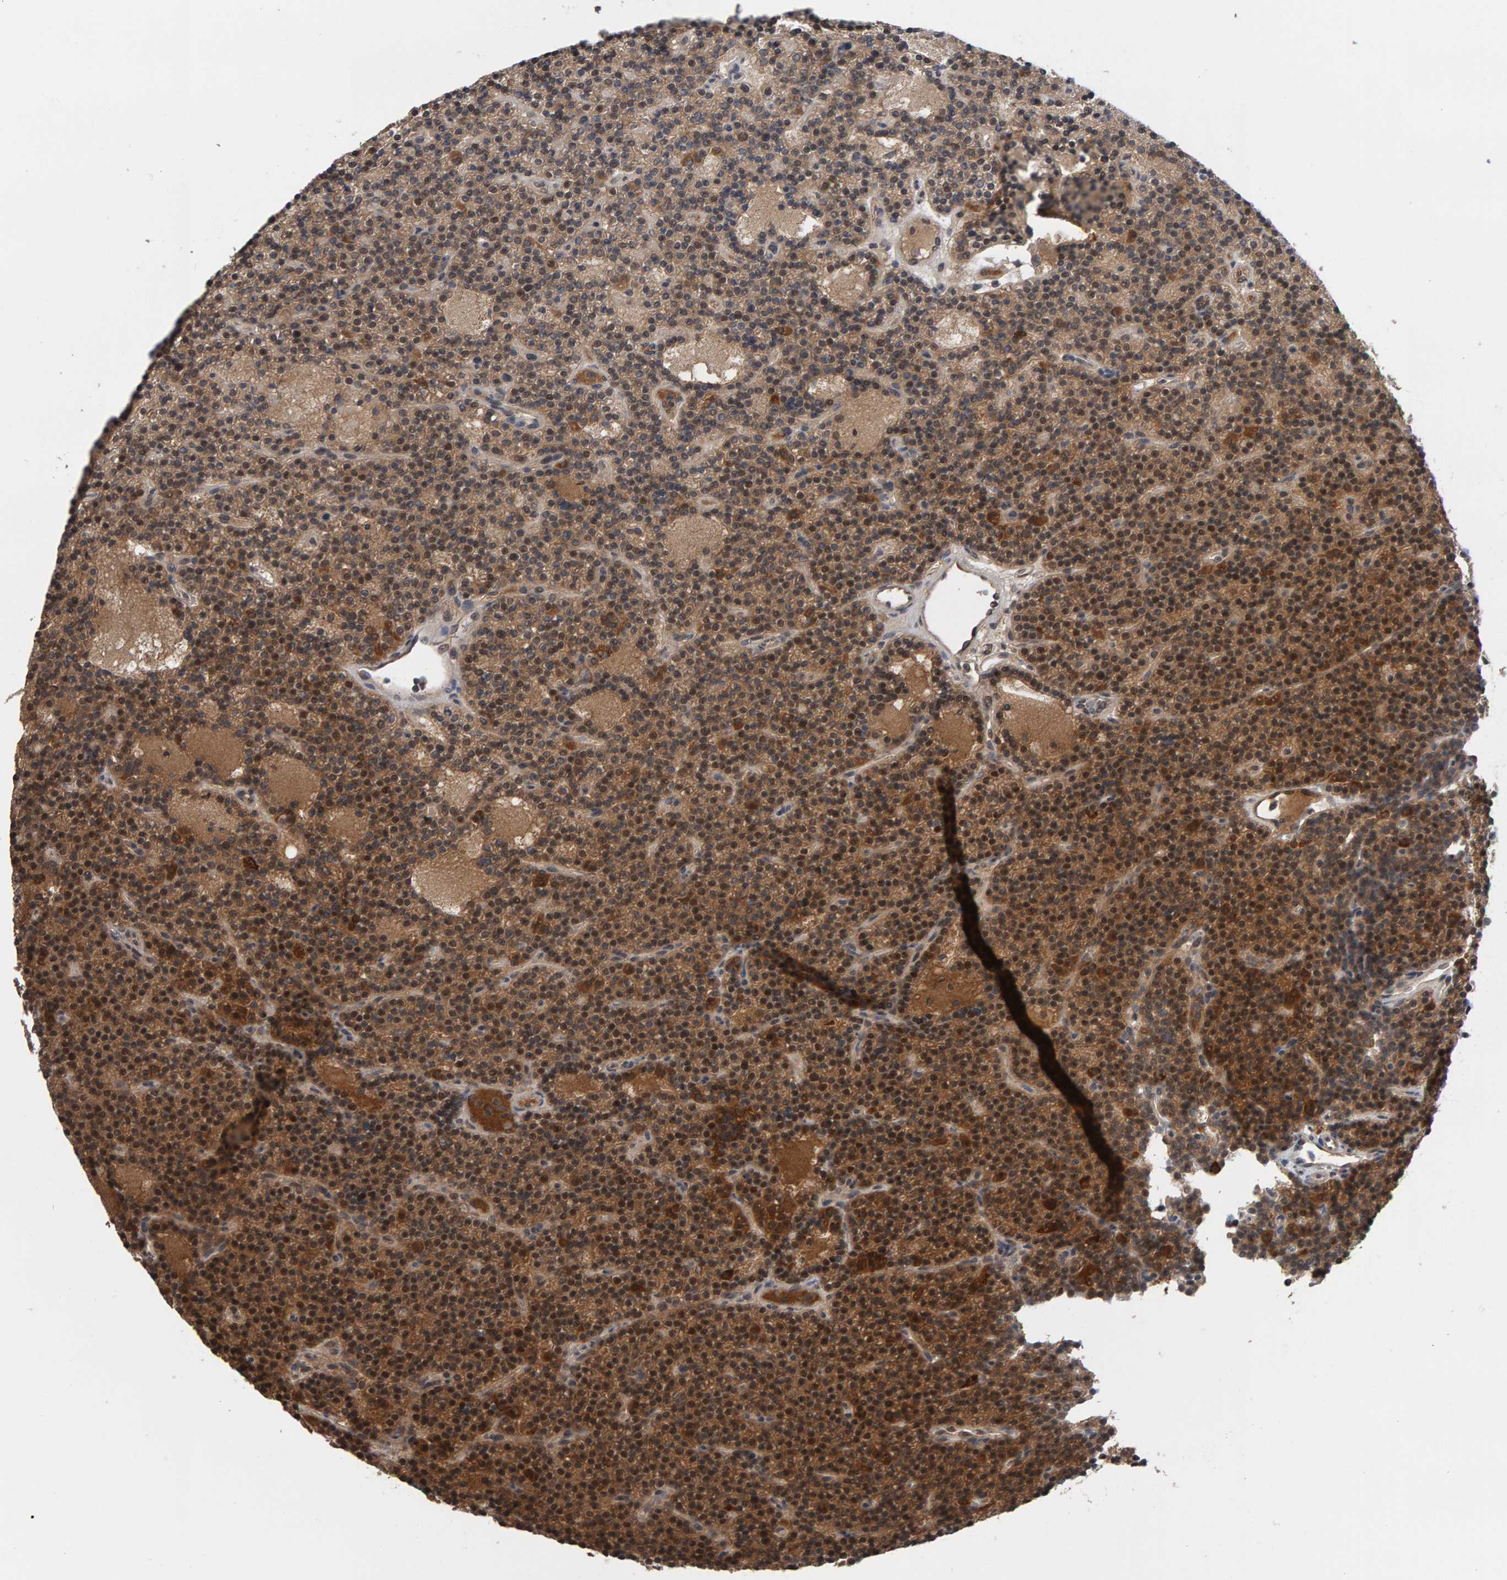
{"staining": {"intensity": "moderate", "quantity": "25%-75%", "location": "cytoplasmic/membranous,nuclear"}, "tissue": "parathyroid gland", "cell_type": "Glandular cells", "image_type": "normal", "snomed": [{"axis": "morphology", "description": "Normal tissue, NOS"}, {"axis": "topography", "description": "Parathyroid gland"}], "caption": "Immunohistochemical staining of normal human parathyroid gland demonstrates moderate cytoplasmic/membranous,nuclear protein expression in about 25%-75% of glandular cells. The staining is performed using DAB (3,3'-diaminobenzidine) brown chromogen to label protein expression. The nuclei are counter-stained blue using hematoxylin.", "gene": "COASY", "patient": {"sex": "male", "age": 75}}